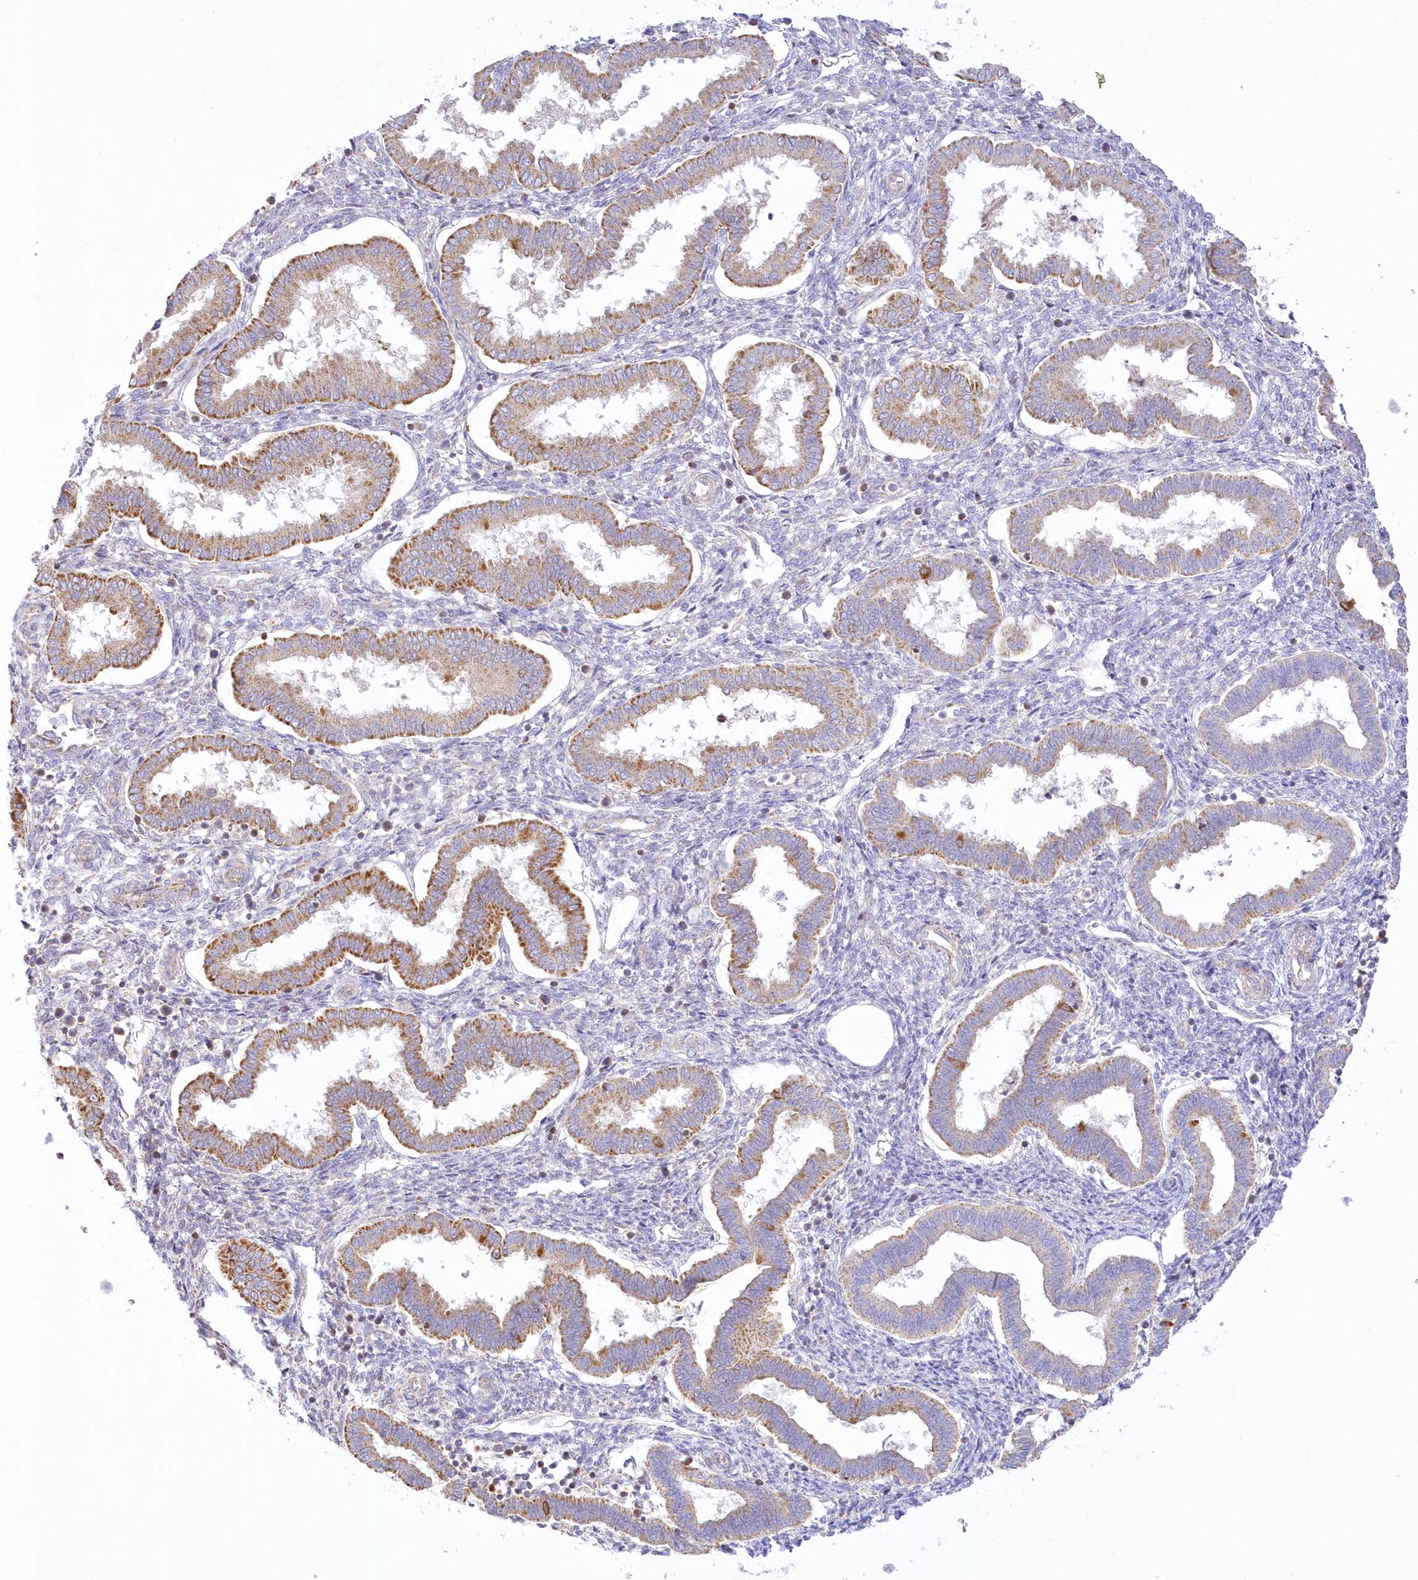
{"staining": {"intensity": "weak", "quantity": "<25%", "location": "cytoplasmic/membranous"}, "tissue": "endometrium", "cell_type": "Cells in endometrial stroma", "image_type": "normal", "snomed": [{"axis": "morphology", "description": "Normal tissue, NOS"}, {"axis": "topography", "description": "Endometrium"}], "caption": "Immunohistochemistry (IHC) image of benign endometrium stained for a protein (brown), which exhibits no expression in cells in endometrial stroma. The staining was performed using DAB (3,3'-diaminobenzidine) to visualize the protein expression in brown, while the nuclei were stained in blue with hematoxylin (Magnification: 20x).", "gene": "TBC1D14", "patient": {"sex": "female", "age": 24}}